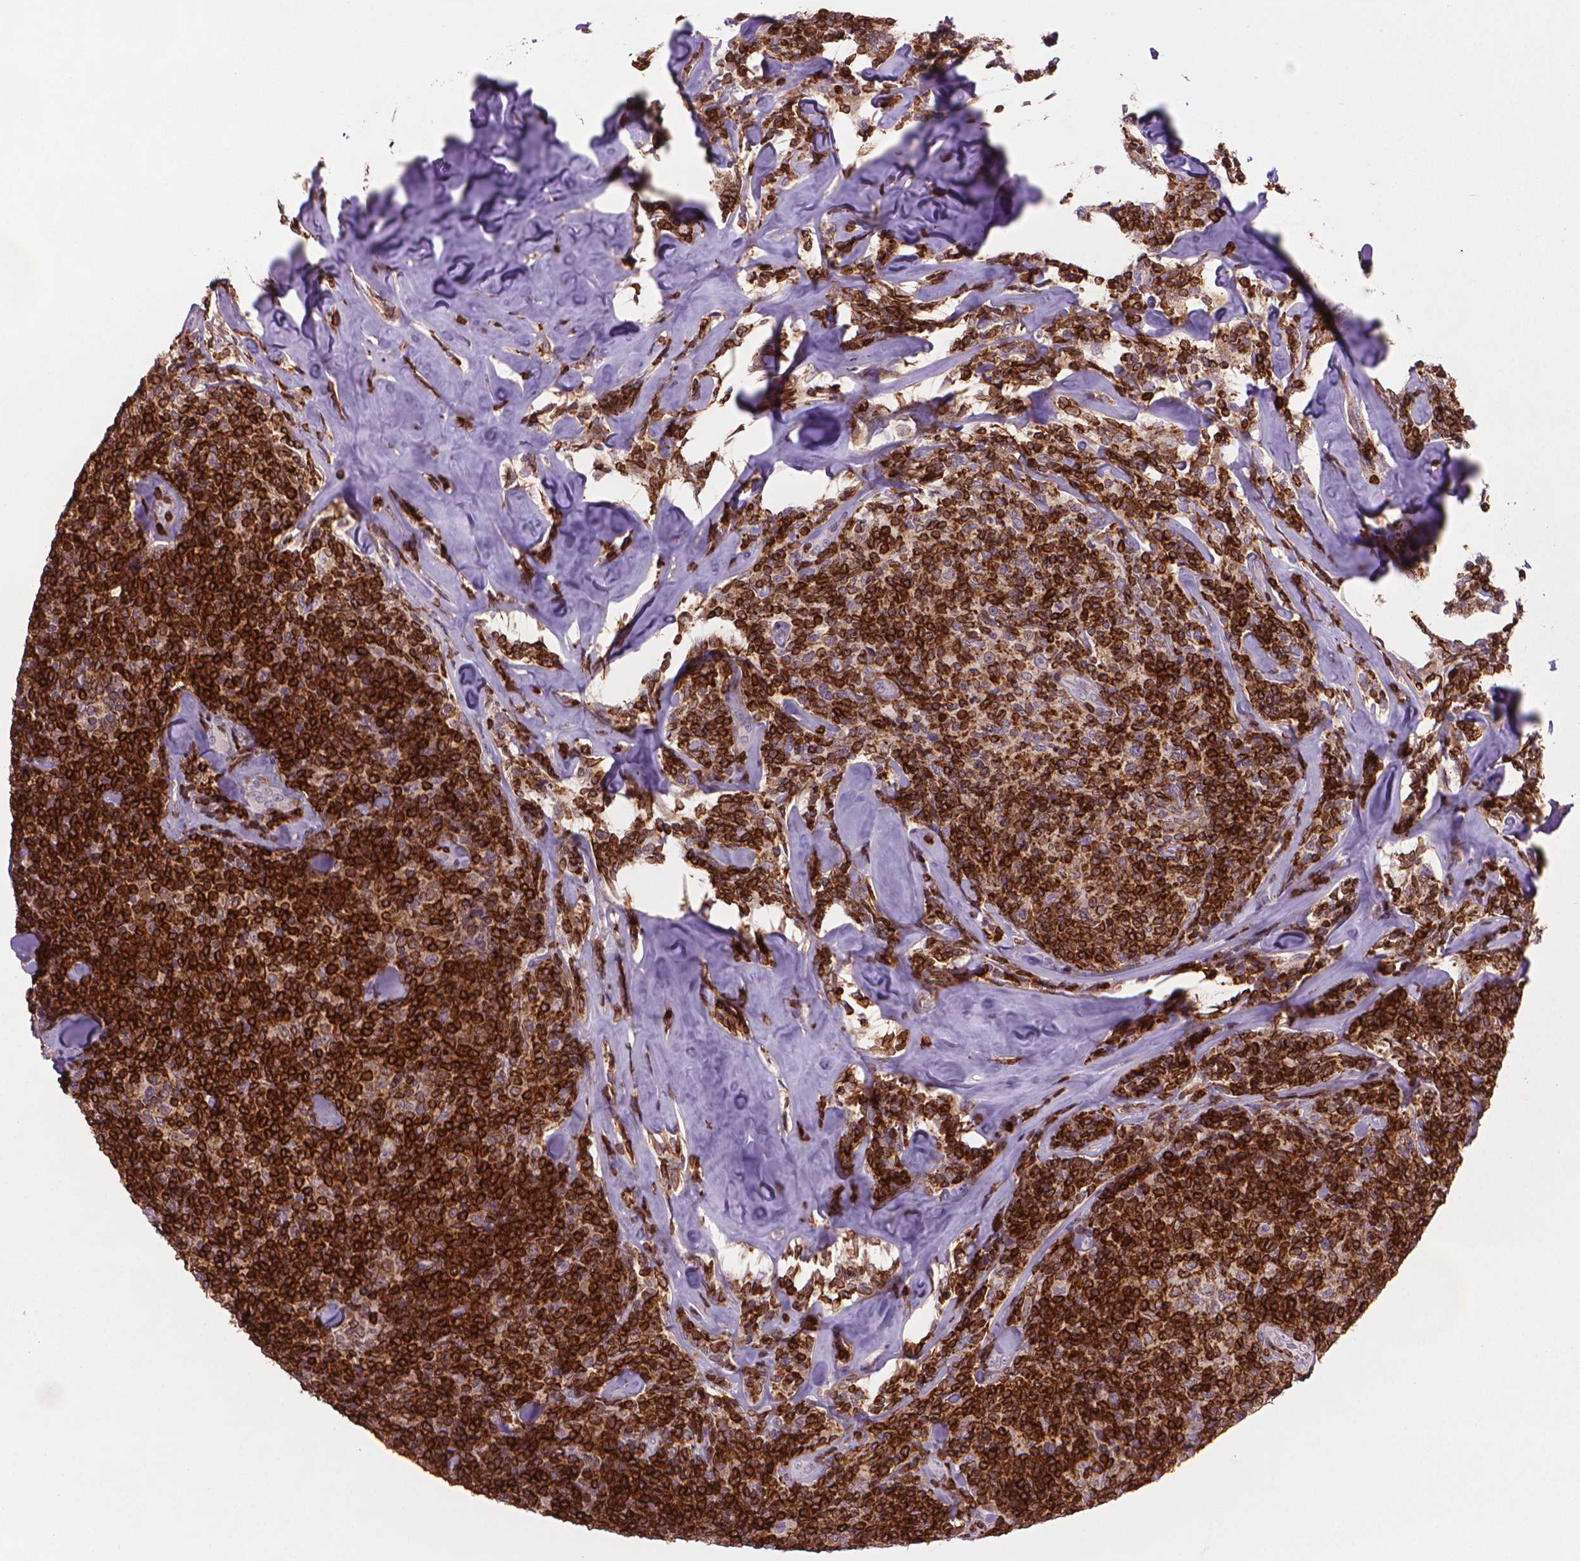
{"staining": {"intensity": "strong", "quantity": ">75%", "location": "cytoplasmic/membranous"}, "tissue": "lymphoma", "cell_type": "Tumor cells", "image_type": "cancer", "snomed": [{"axis": "morphology", "description": "Malignant lymphoma, non-Hodgkin's type, Low grade"}, {"axis": "topography", "description": "Lymph node"}], "caption": "Low-grade malignant lymphoma, non-Hodgkin's type stained with DAB immunohistochemistry (IHC) demonstrates high levels of strong cytoplasmic/membranous expression in approximately >75% of tumor cells.", "gene": "BCL2", "patient": {"sex": "female", "age": 56}}